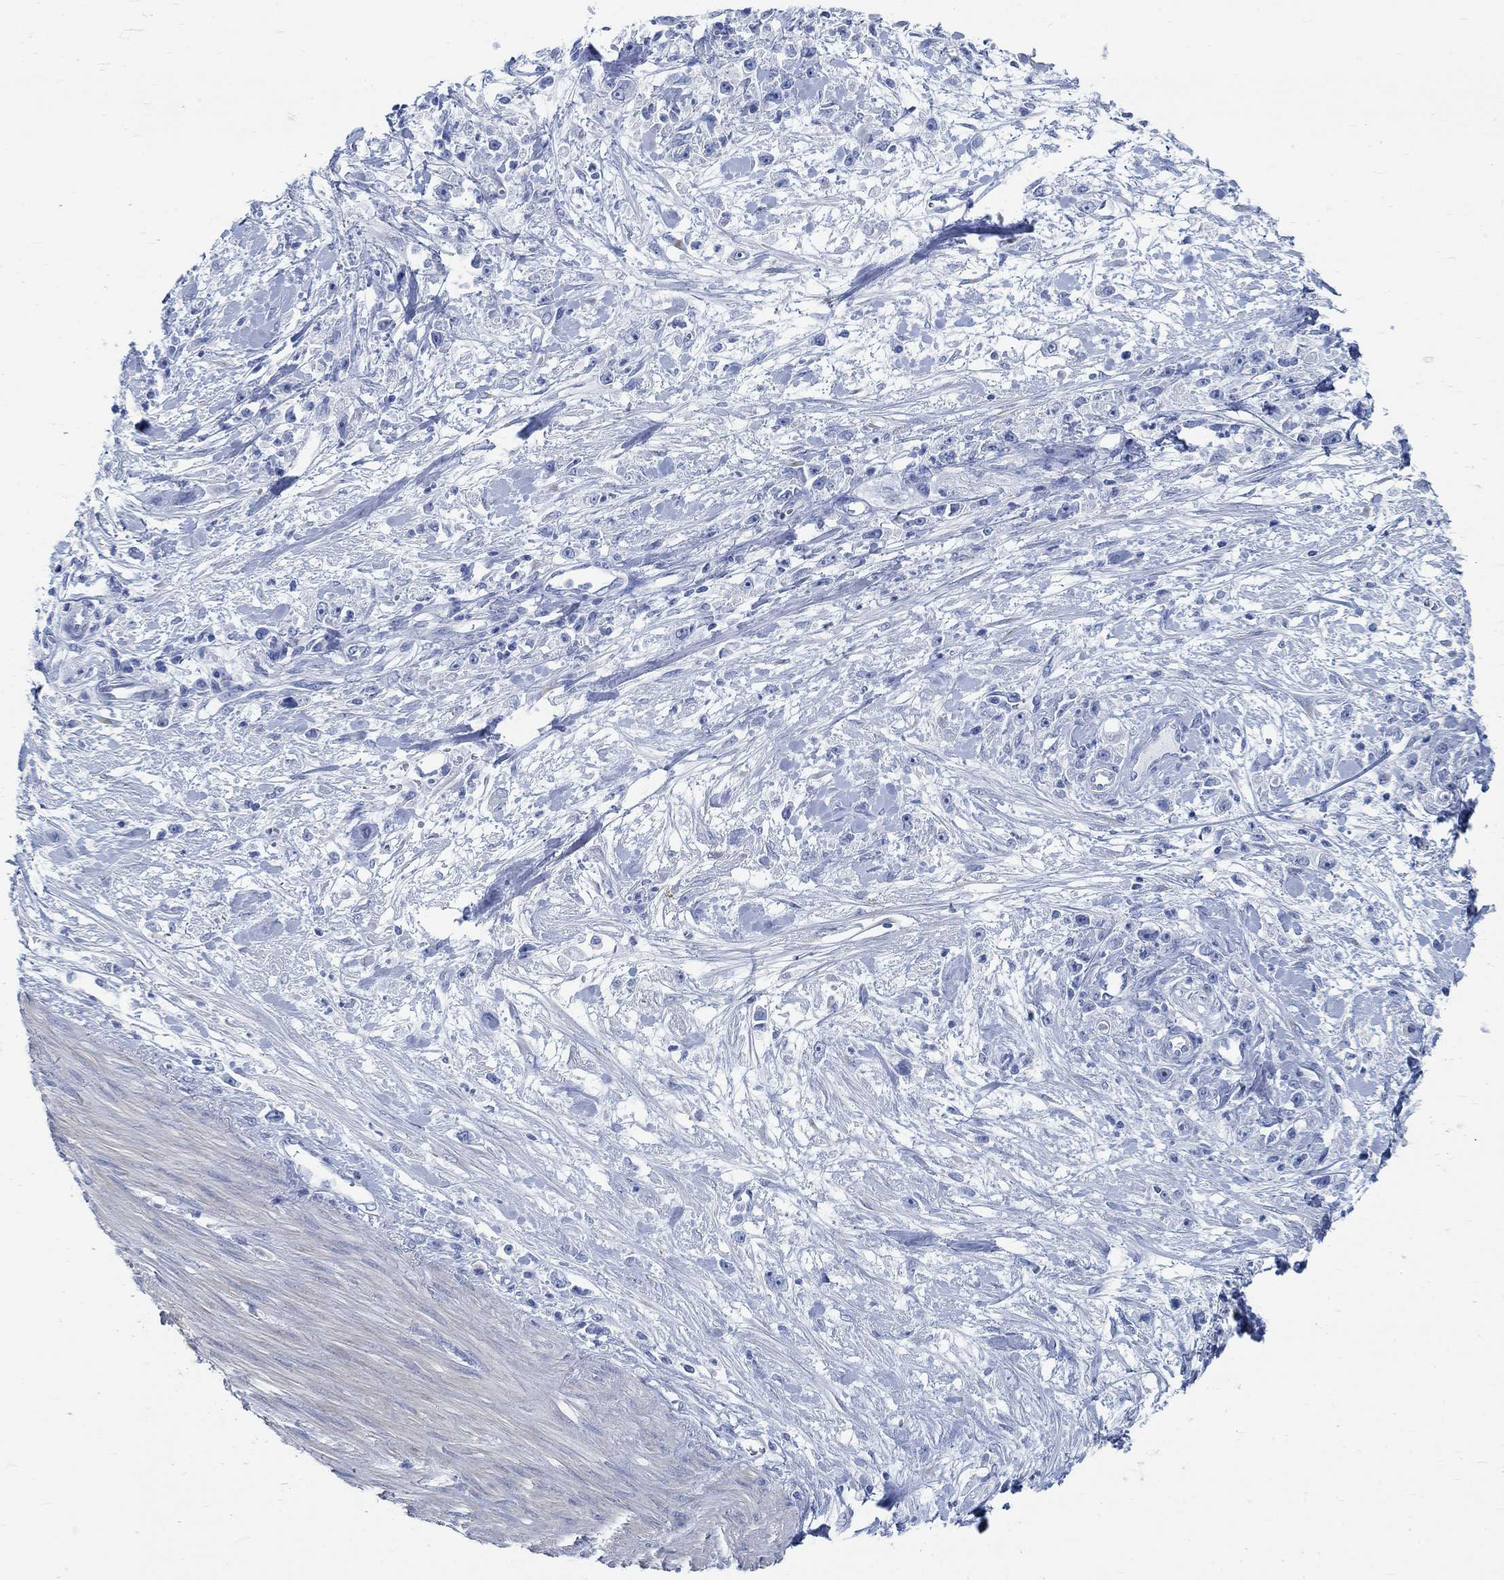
{"staining": {"intensity": "negative", "quantity": "none", "location": "none"}, "tissue": "stomach cancer", "cell_type": "Tumor cells", "image_type": "cancer", "snomed": [{"axis": "morphology", "description": "Adenocarcinoma, NOS"}, {"axis": "topography", "description": "Stomach"}], "caption": "Tumor cells show no significant staining in adenocarcinoma (stomach). The staining was performed using DAB to visualize the protein expression in brown, while the nuclei were stained in blue with hematoxylin (Magnification: 20x).", "gene": "RBM20", "patient": {"sex": "female", "age": 59}}